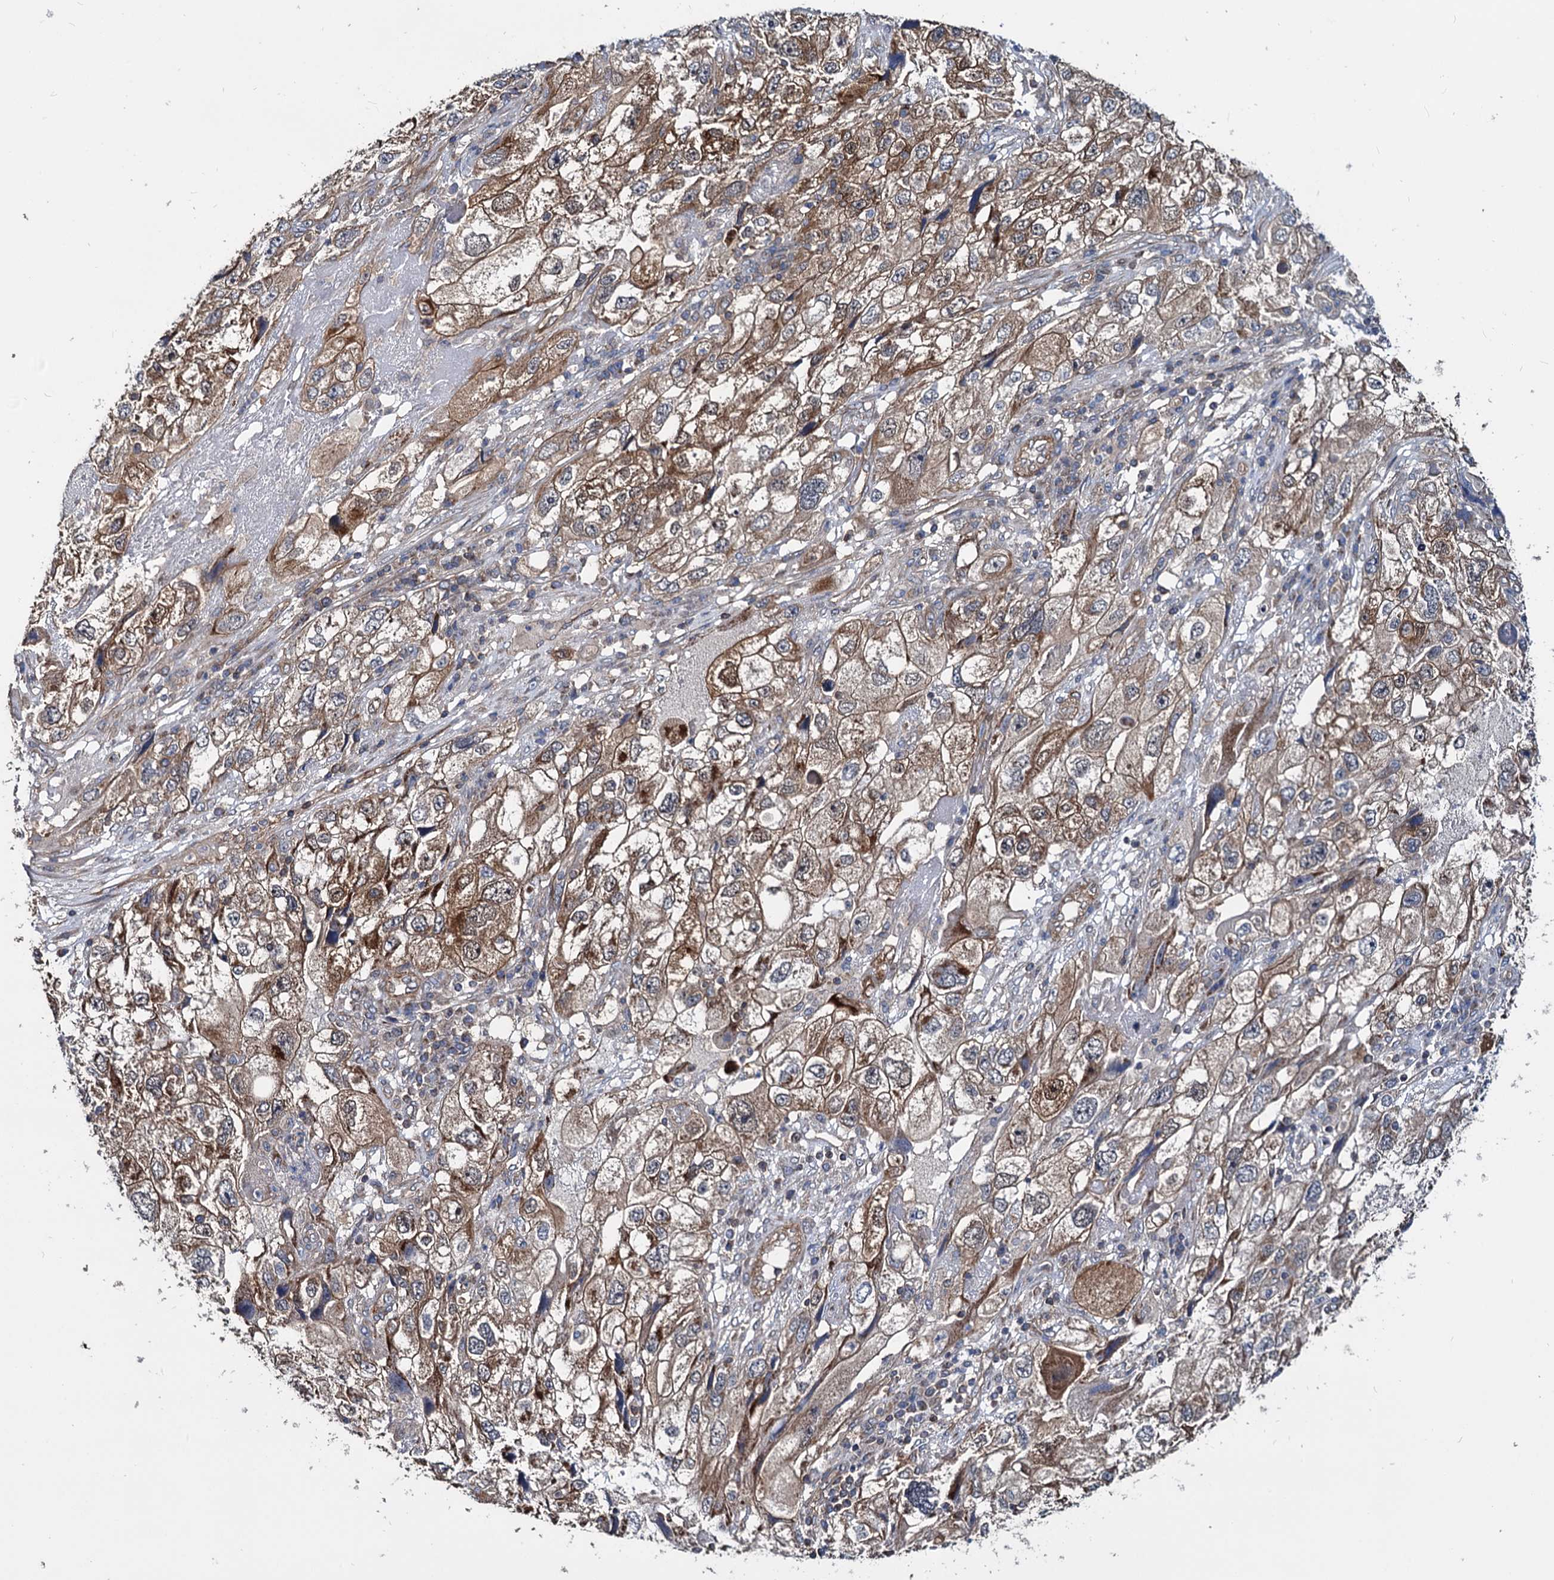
{"staining": {"intensity": "moderate", "quantity": ">75%", "location": "cytoplasmic/membranous"}, "tissue": "endometrial cancer", "cell_type": "Tumor cells", "image_type": "cancer", "snomed": [{"axis": "morphology", "description": "Adenocarcinoma, NOS"}, {"axis": "topography", "description": "Endometrium"}], "caption": "Endometrial adenocarcinoma stained for a protein shows moderate cytoplasmic/membranous positivity in tumor cells.", "gene": "IDI1", "patient": {"sex": "female", "age": 49}}